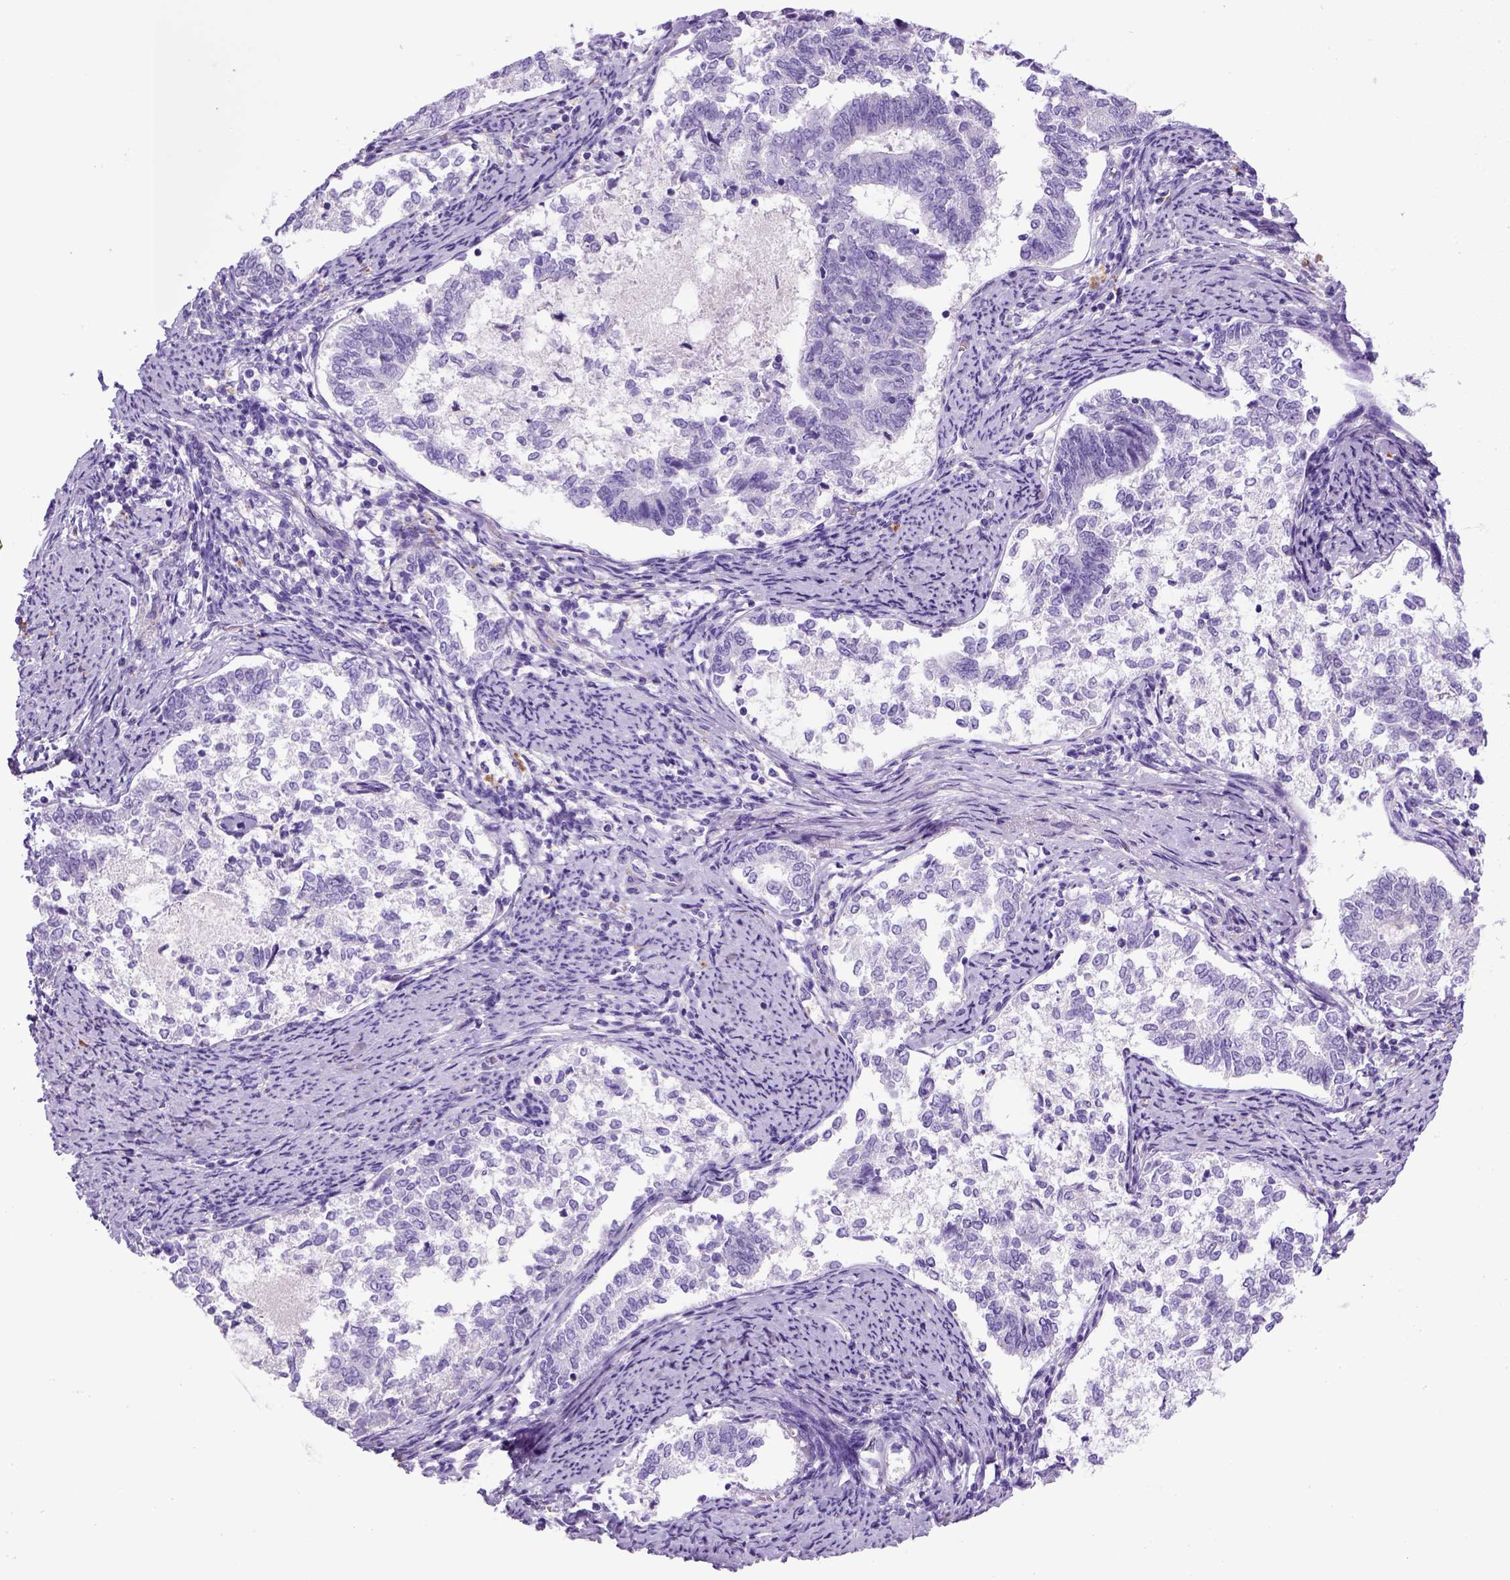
{"staining": {"intensity": "negative", "quantity": "none", "location": "none"}, "tissue": "endometrial cancer", "cell_type": "Tumor cells", "image_type": "cancer", "snomed": [{"axis": "morphology", "description": "Adenocarcinoma, NOS"}, {"axis": "topography", "description": "Endometrium"}], "caption": "Immunohistochemistry (IHC) of human endometrial cancer (adenocarcinoma) reveals no staining in tumor cells.", "gene": "KRT71", "patient": {"sex": "female", "age": 65}}